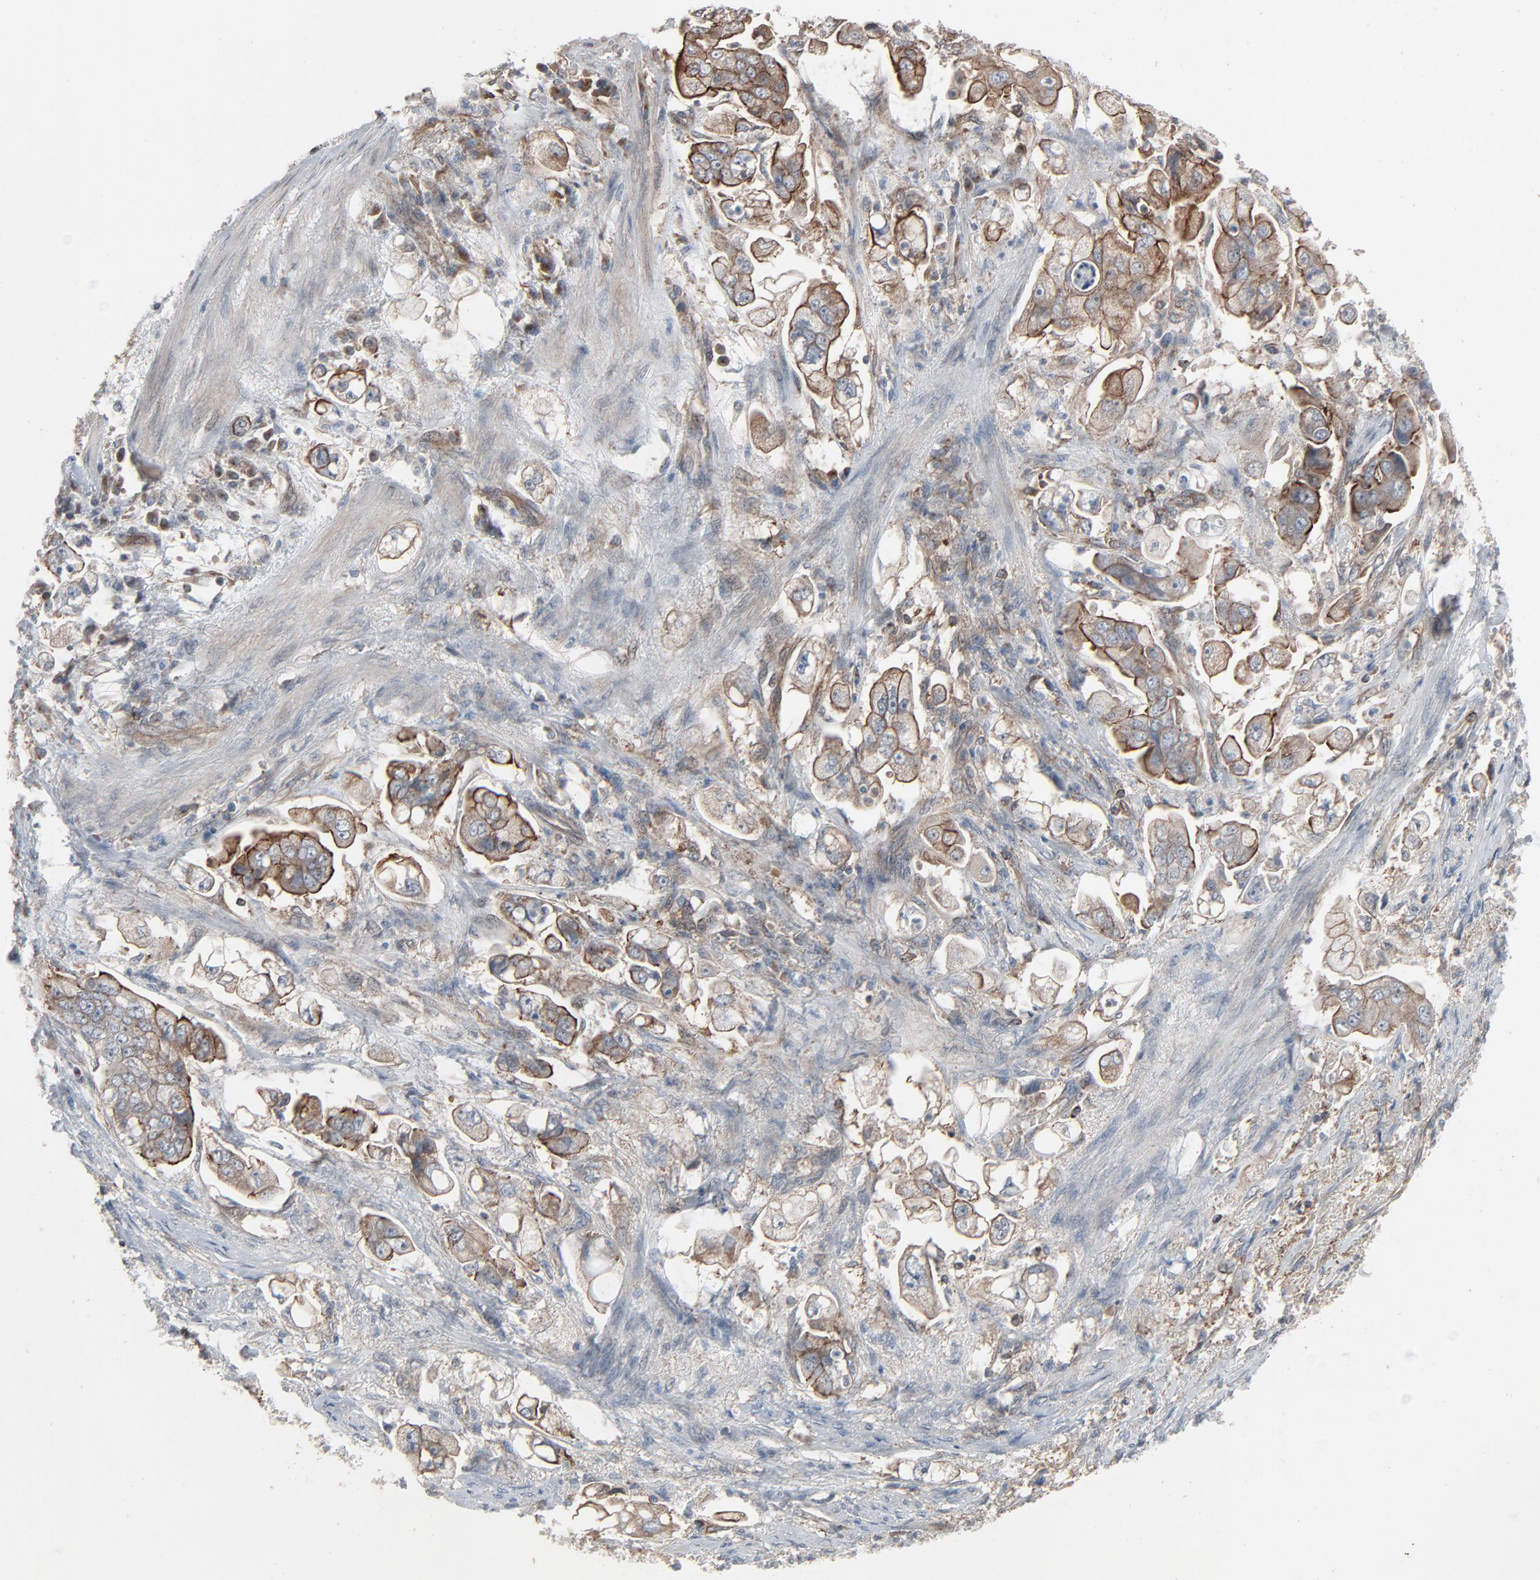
{"staining": {"intensity": "moderate", "quantity": "25%-75%", "location": "cytoplasmic/membranous"}, "tissue": "stomach cancer", "cell_type": "Tumor cells", "image_type": "cancer", "snomed": [{"axis": "morphology", "description": "Adenocarcinoma, NOS"}, {"axis": "topography", "description": "Stomach"}], "caption": "A histopathology image showing moderate cytoplasmic/membranous positivity in about 25%-75% of tumor cells in stomach cancer, as visualized by brown immunohistochemical staining.", "gene": "OPTN", "patient": {"sex": "male", "age": 62}}